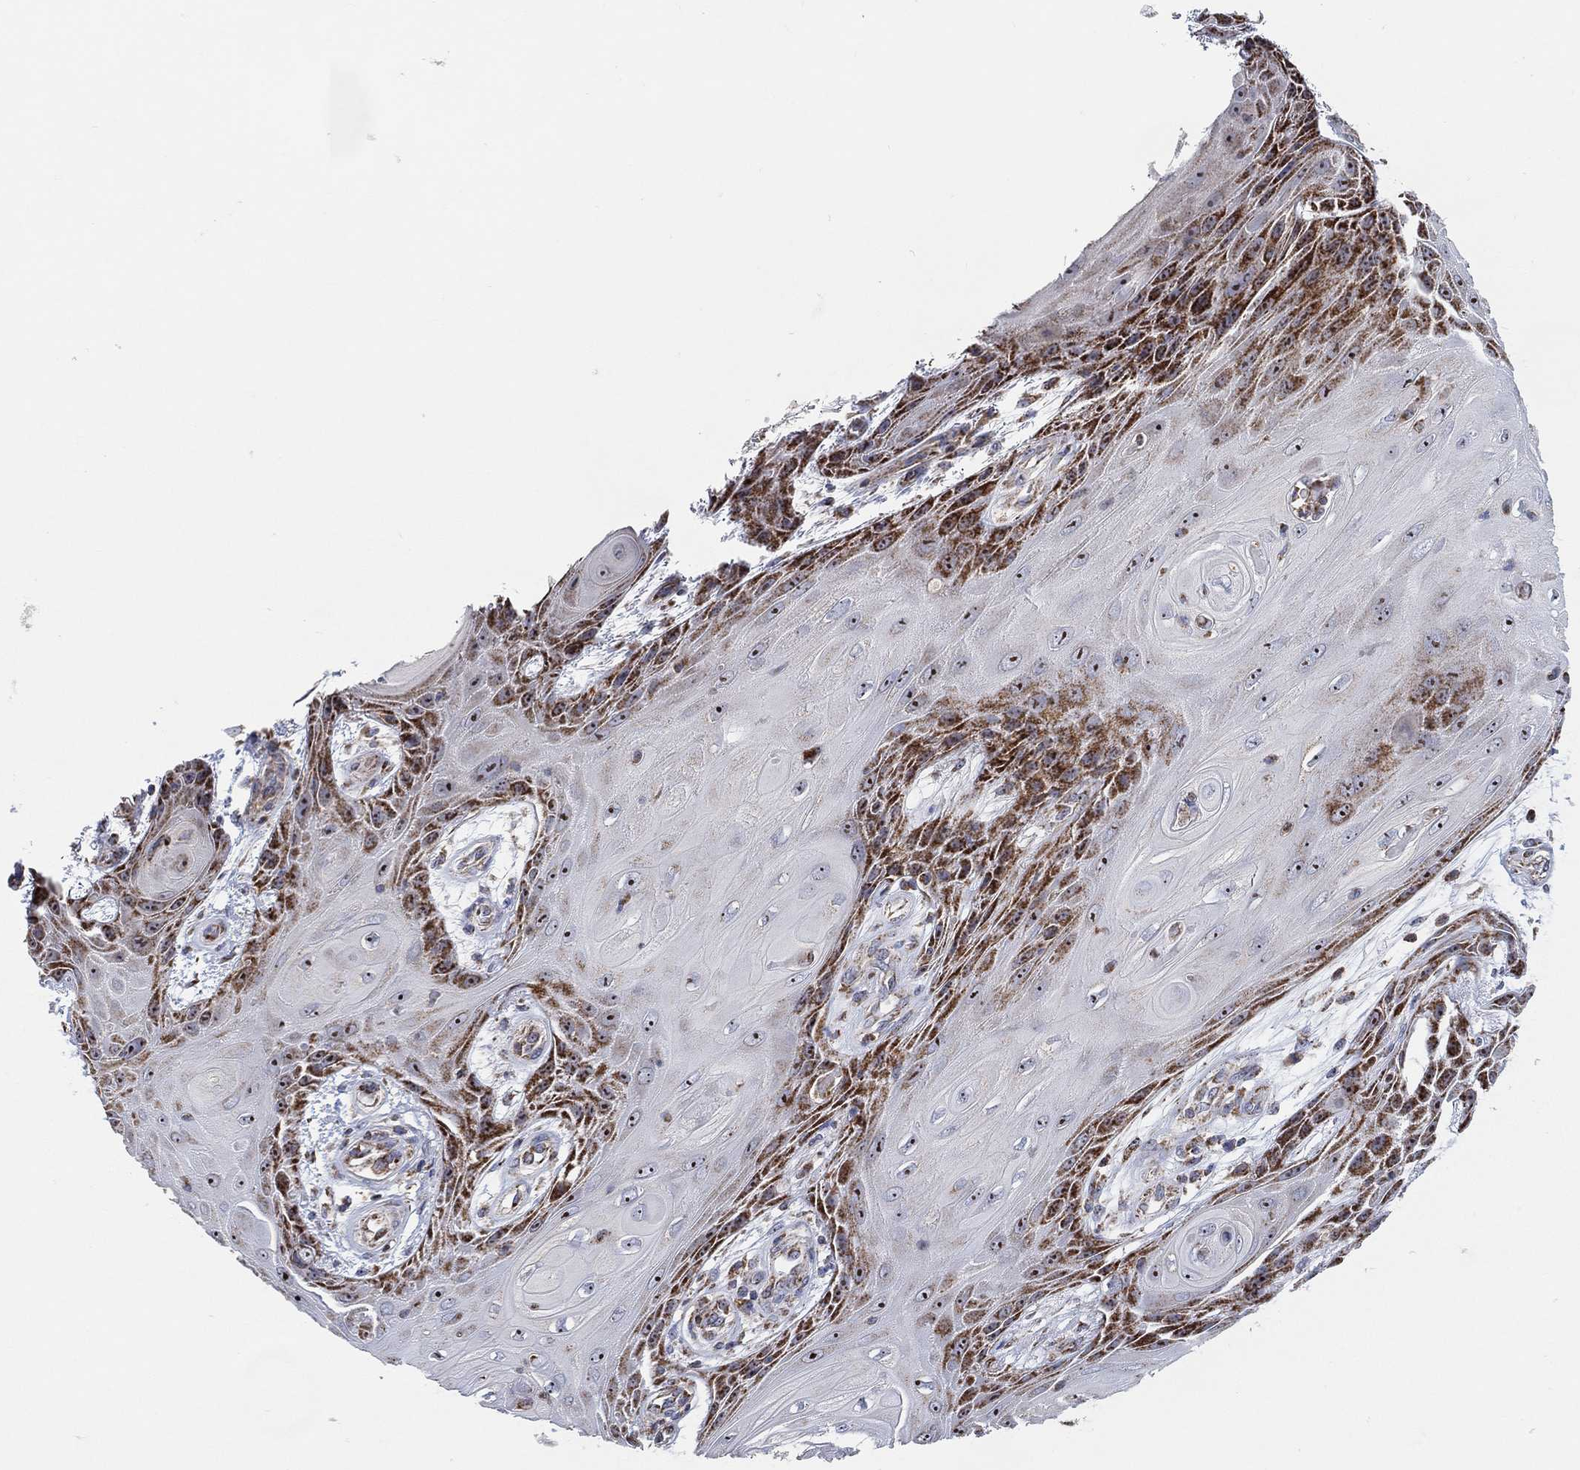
{"staining": {"intensity": "strong", "quantity": "25%-75%", "location": "cytoplasmic/membranous"}, "tissue": "skin cancer", "cell_type": "Tumor cells", "image_type": "cancer", "snomed": [{"axis": "morphology", "description": "Squamous cell carcinoma, NOS"}, {"axis": "topography", "description": "Skin"}], "caption": "High-magnification brightfield microscopy of skin cancer stained with DAB (3,3'-diaminobenzidine) (brown) and counterstained with hematoxylin (blue). tumor cells exhibit strong cytoplasmic/membranous positivity is identified in approximately25%-75% of cells. Using DAB (brown) and hematoxylin (blue) stains, captured at high magnification using brightfield microscopy.", "gene": "GCAT", "patient": {"sex": "male", "age": 62}}